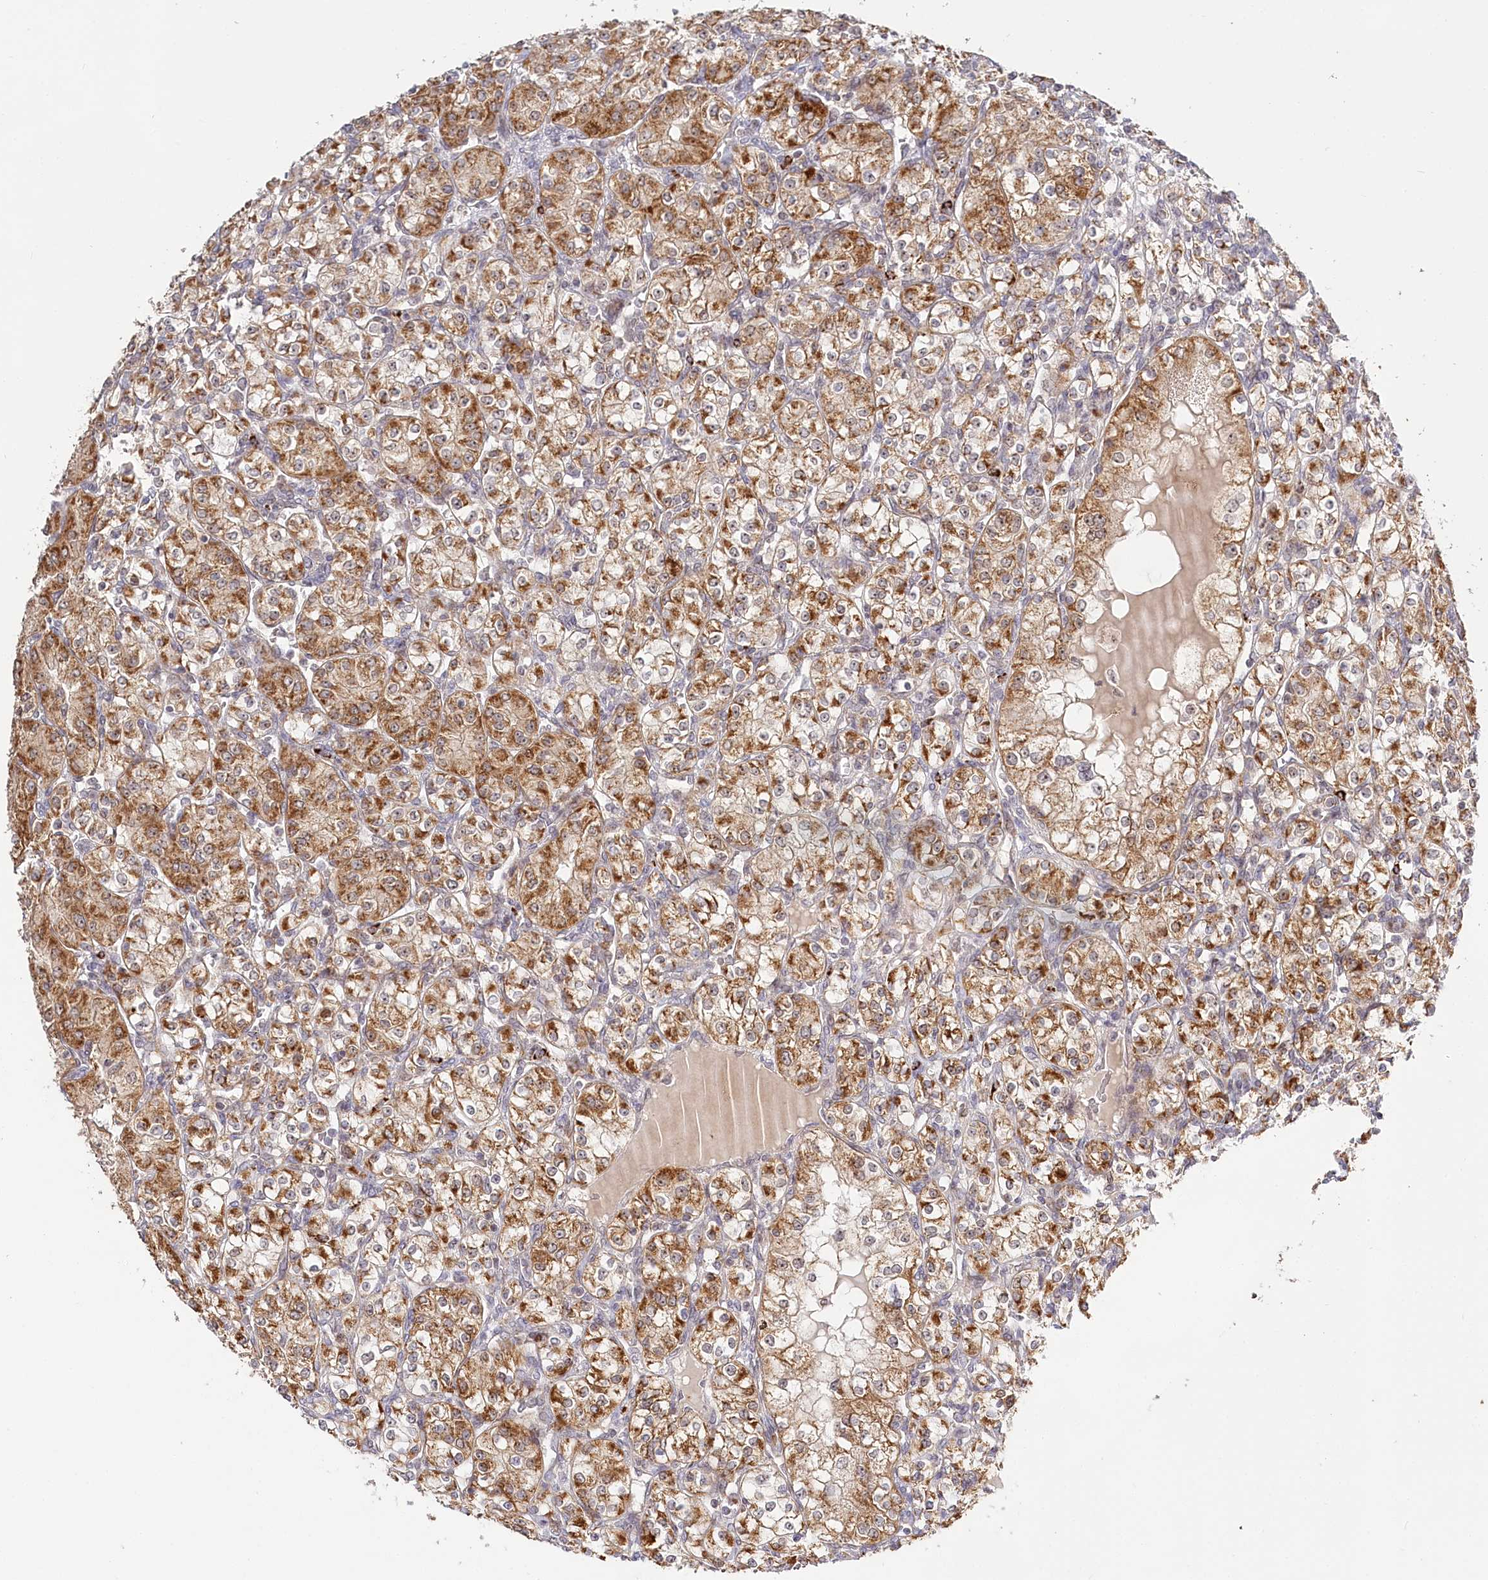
{"staining": {"intensity": "moderate", "quantity": ">75%", "location": "cytoplasmic/membranous"}, "tissue": "renal cancer", "cell_type": "Tumor cells", "image_type": "cancer", "snomed": [{"axis": "morphology", "description": "Adenocarcinoma, NOS"}, {"axis": "topography", "description": "Kidney"}], "caption": "IHC (DAB) staining of human adenocarcinoma (renal) exhibits moderate cytoplasmic/membranous protein expression in about >75% of tumor cells. (Brightfield microscopy of DAB IHC at high magnification).", "gene": "RTN4IP1", "patient": {"sex": "male", "age": 77}}